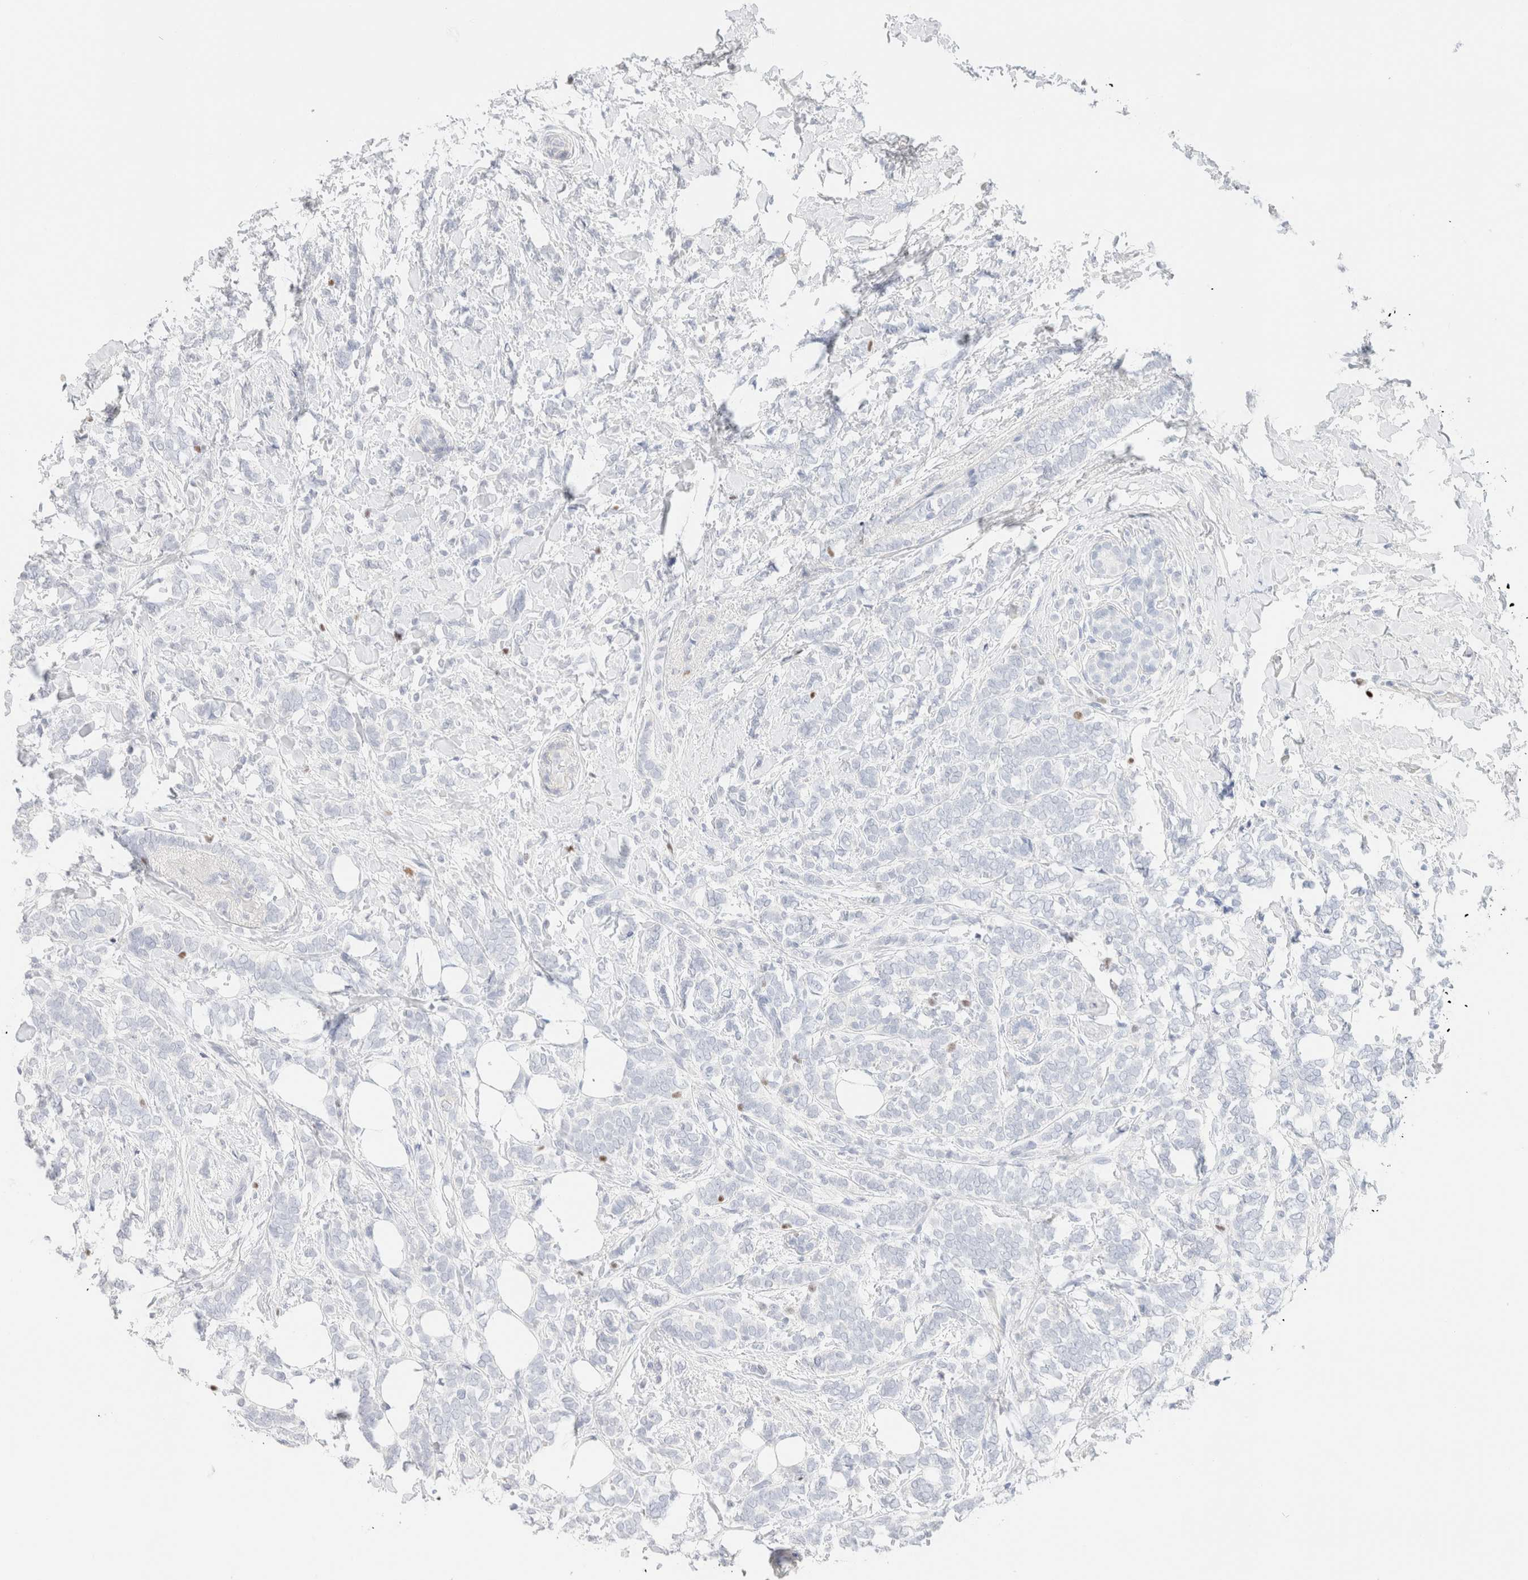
{"staining": {"intensity": "negative", "quantity": "none", "location": "none"}, "tissue": "breast cancer", "cell_type": "Tumor cells", "image_type": "cancer", "snomed": [{"axis": "morphology", "description": "Lobular carcinoma"}, {"axis": "topography", "description": "Breast"}], "caption": "Immunohistochemistry photomicrograph of neoplastic tissue: human breast cancer stained with DAB demonstrates no significant protein positivity in tumor cells.", "gene": "IKZF3", "patient": {"sex": "female", "age": 50}}